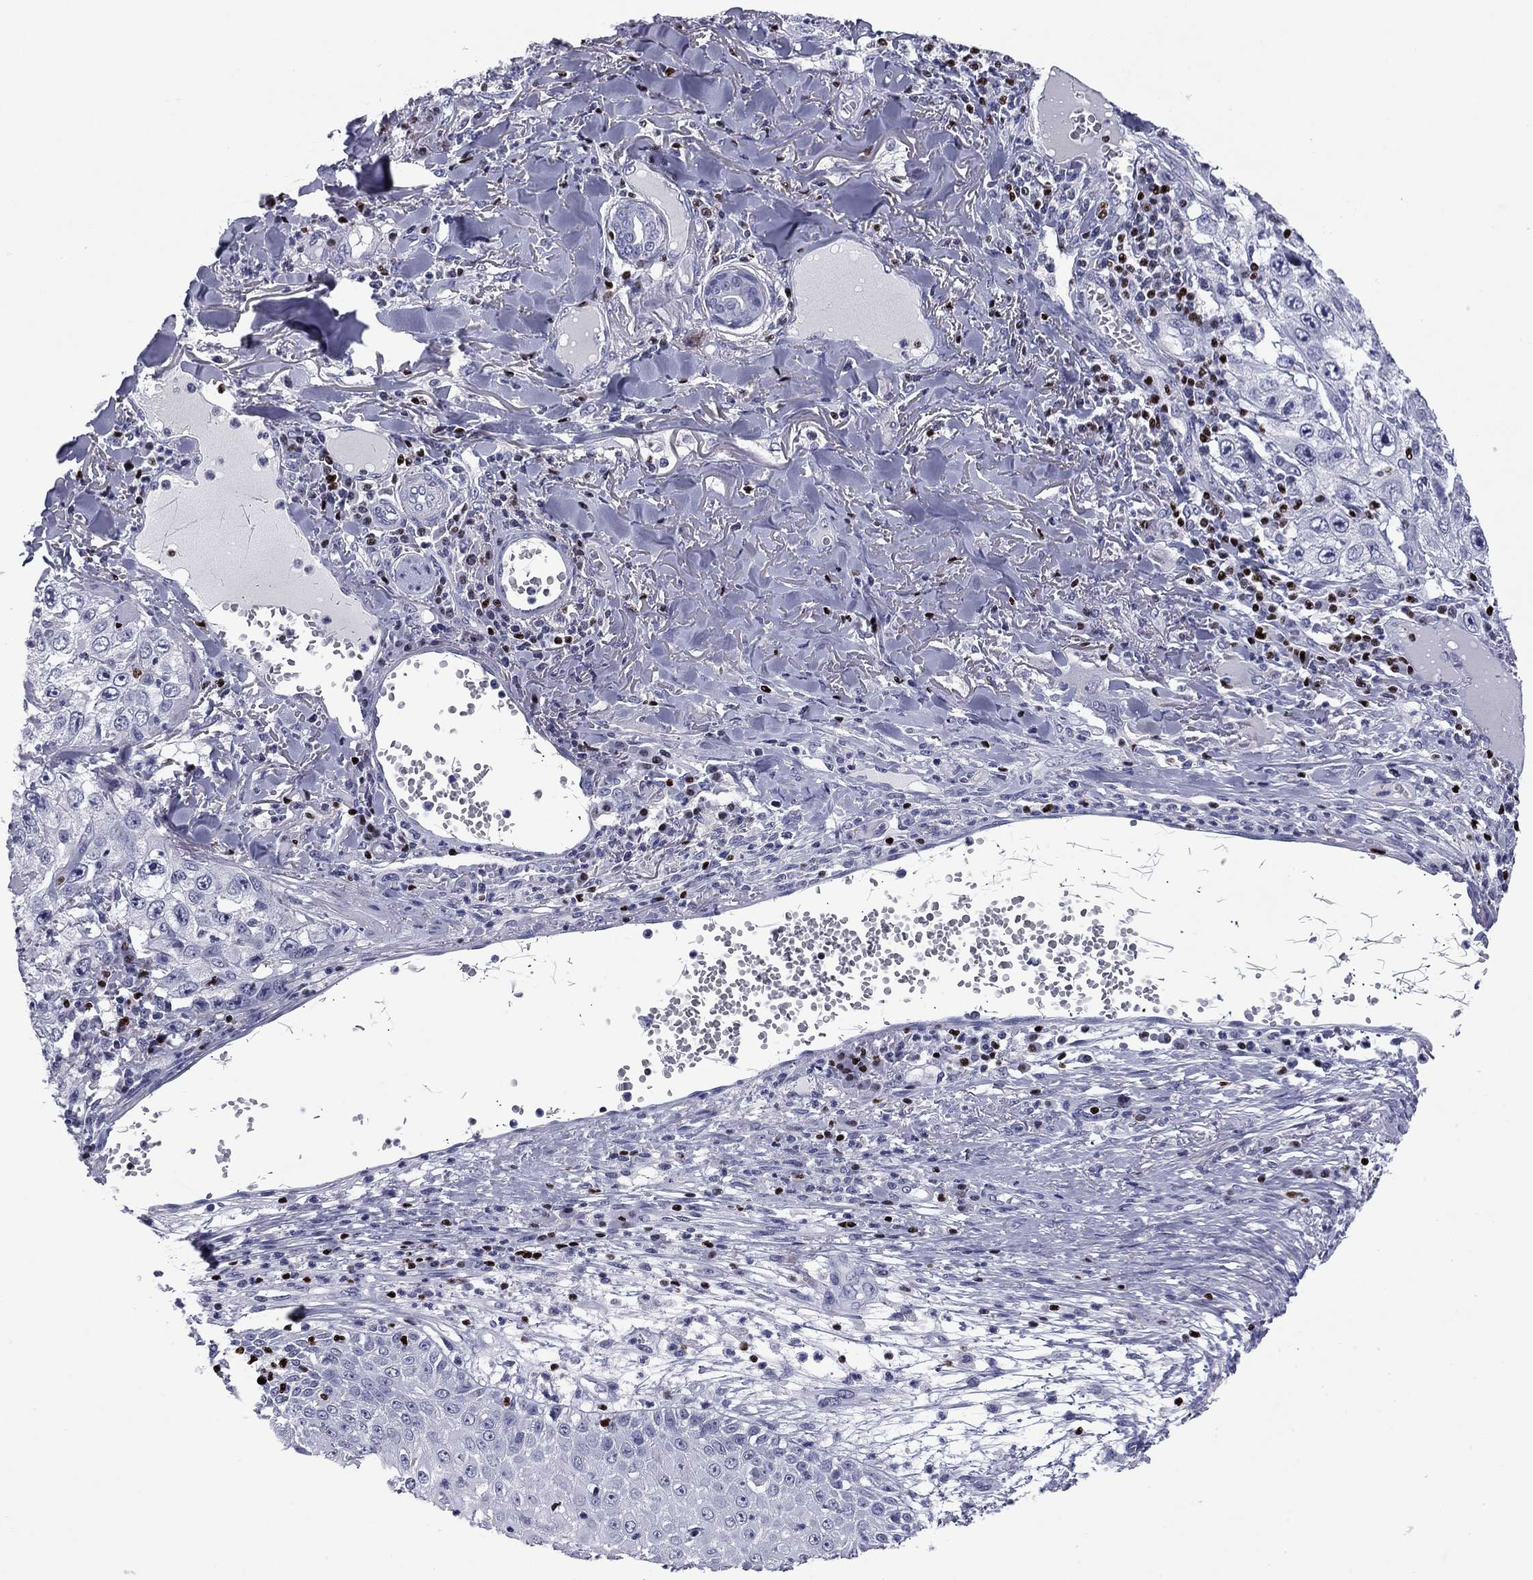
{"staining": {"intensity": "negative", "quantity": "none", "location": "none"}, "tissue": "skin cancer", "cell_type": "Tumor cells", "image_type": "cancer", "snomed": [{"axis": "morphology", "description": "Squamous cell carcinoma, NOS"}, {"axis": "topography", "description": "Skin"}], "caption": "Immunohistochemical staining of skin cancer shows no significant expression in tumor cells.", "gene": "IKZF3", "patient": {"sex": "male", "age": 82}}